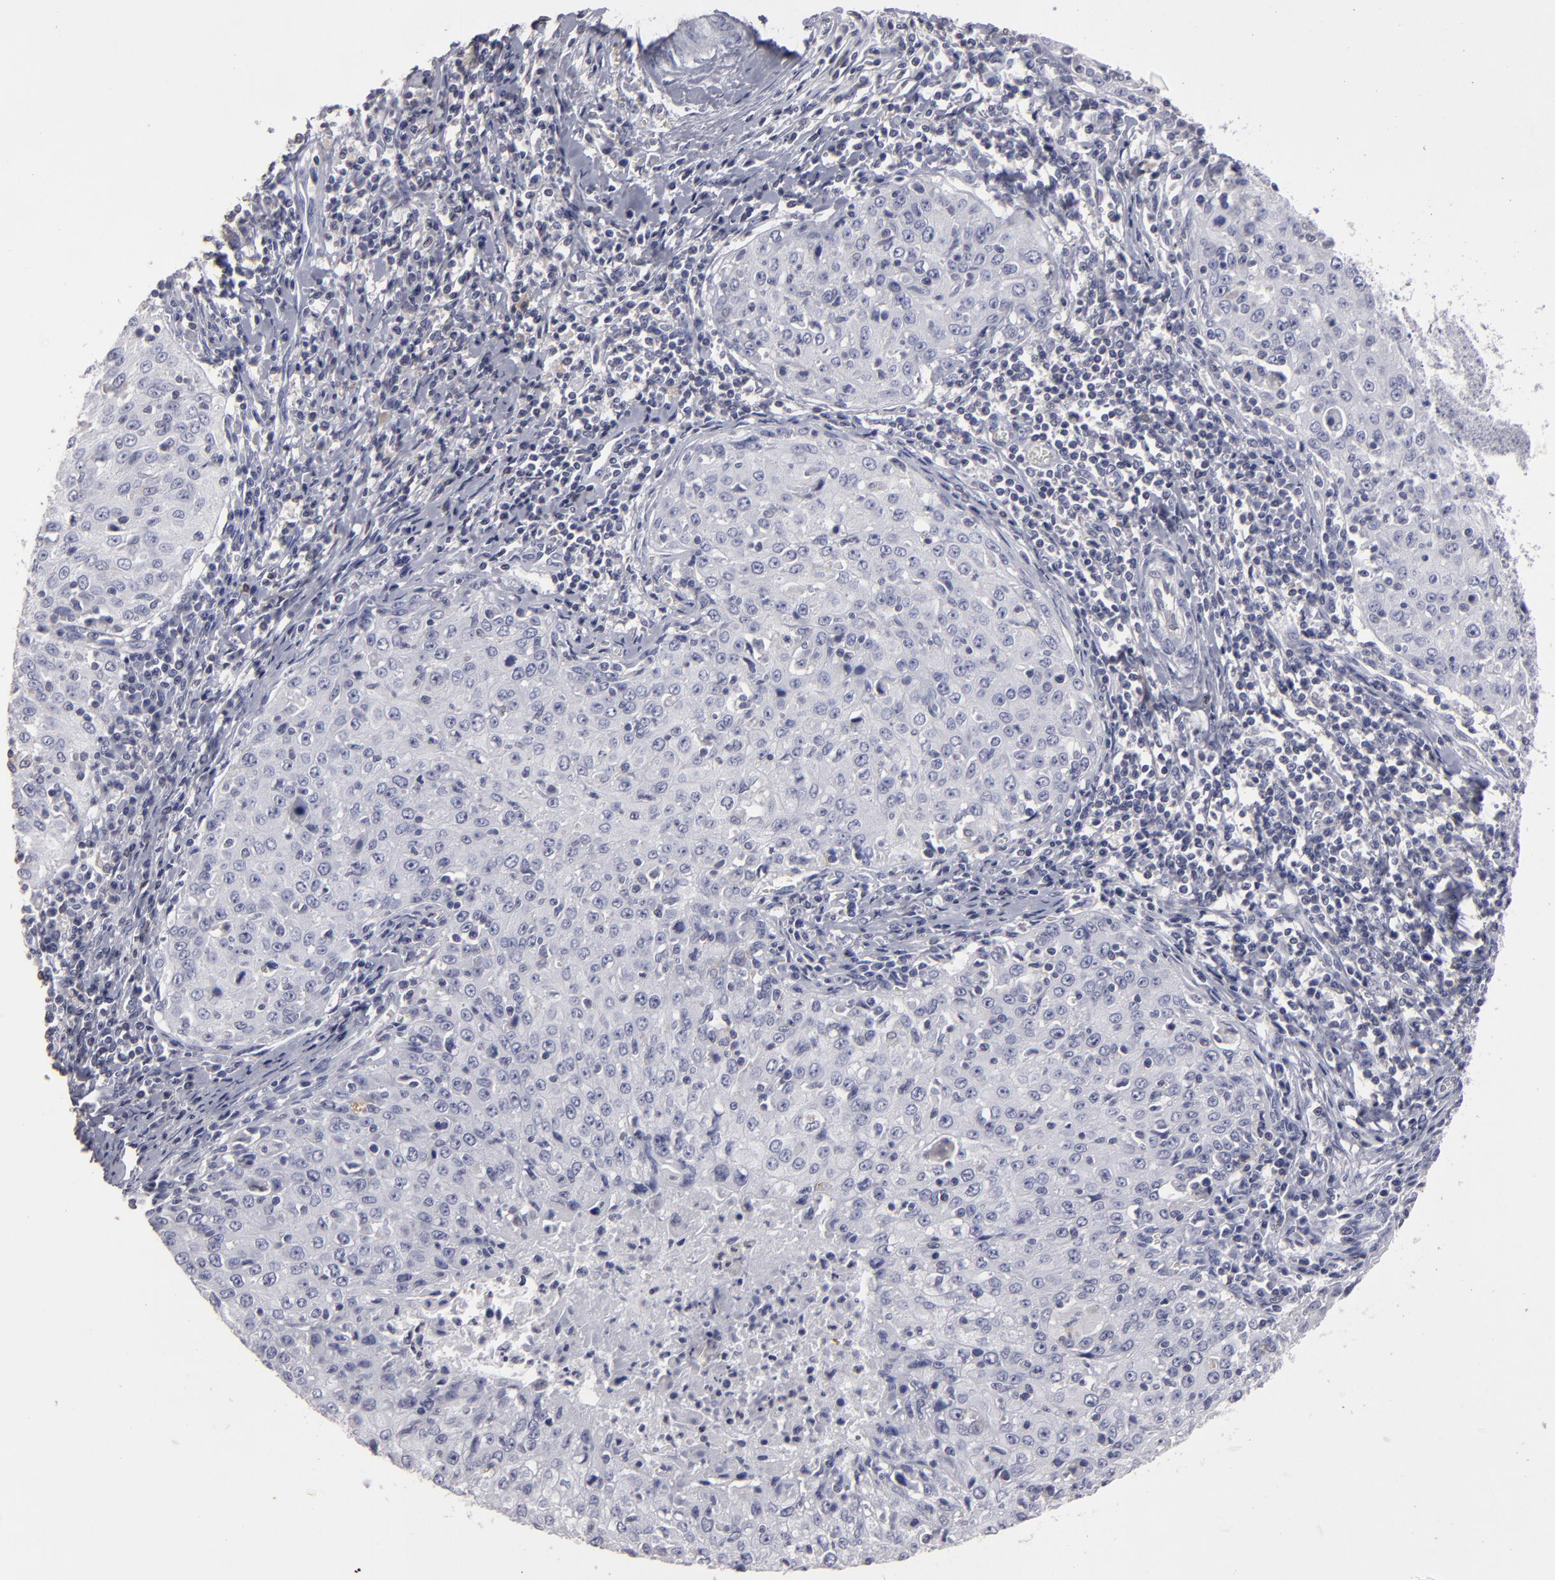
{"staining": {"intensity": "negative", "quantity": "none", "location": "none"}, "tissue": "cervical cancer", "cell_type": "Tumor cells", "image_type": "cancer", "snomed": [{"axis": "morphology", "description": "Squamous cell carcinoma, NOS"}, {"axis": "topography", "description": "Cervix"}], "caption": "This is an IHC photomicrograph of human cervical cancer. There is no expression in tumor cells.", "gene": "SEMA3G", "patient": {"sex": "female", "age": 27}}